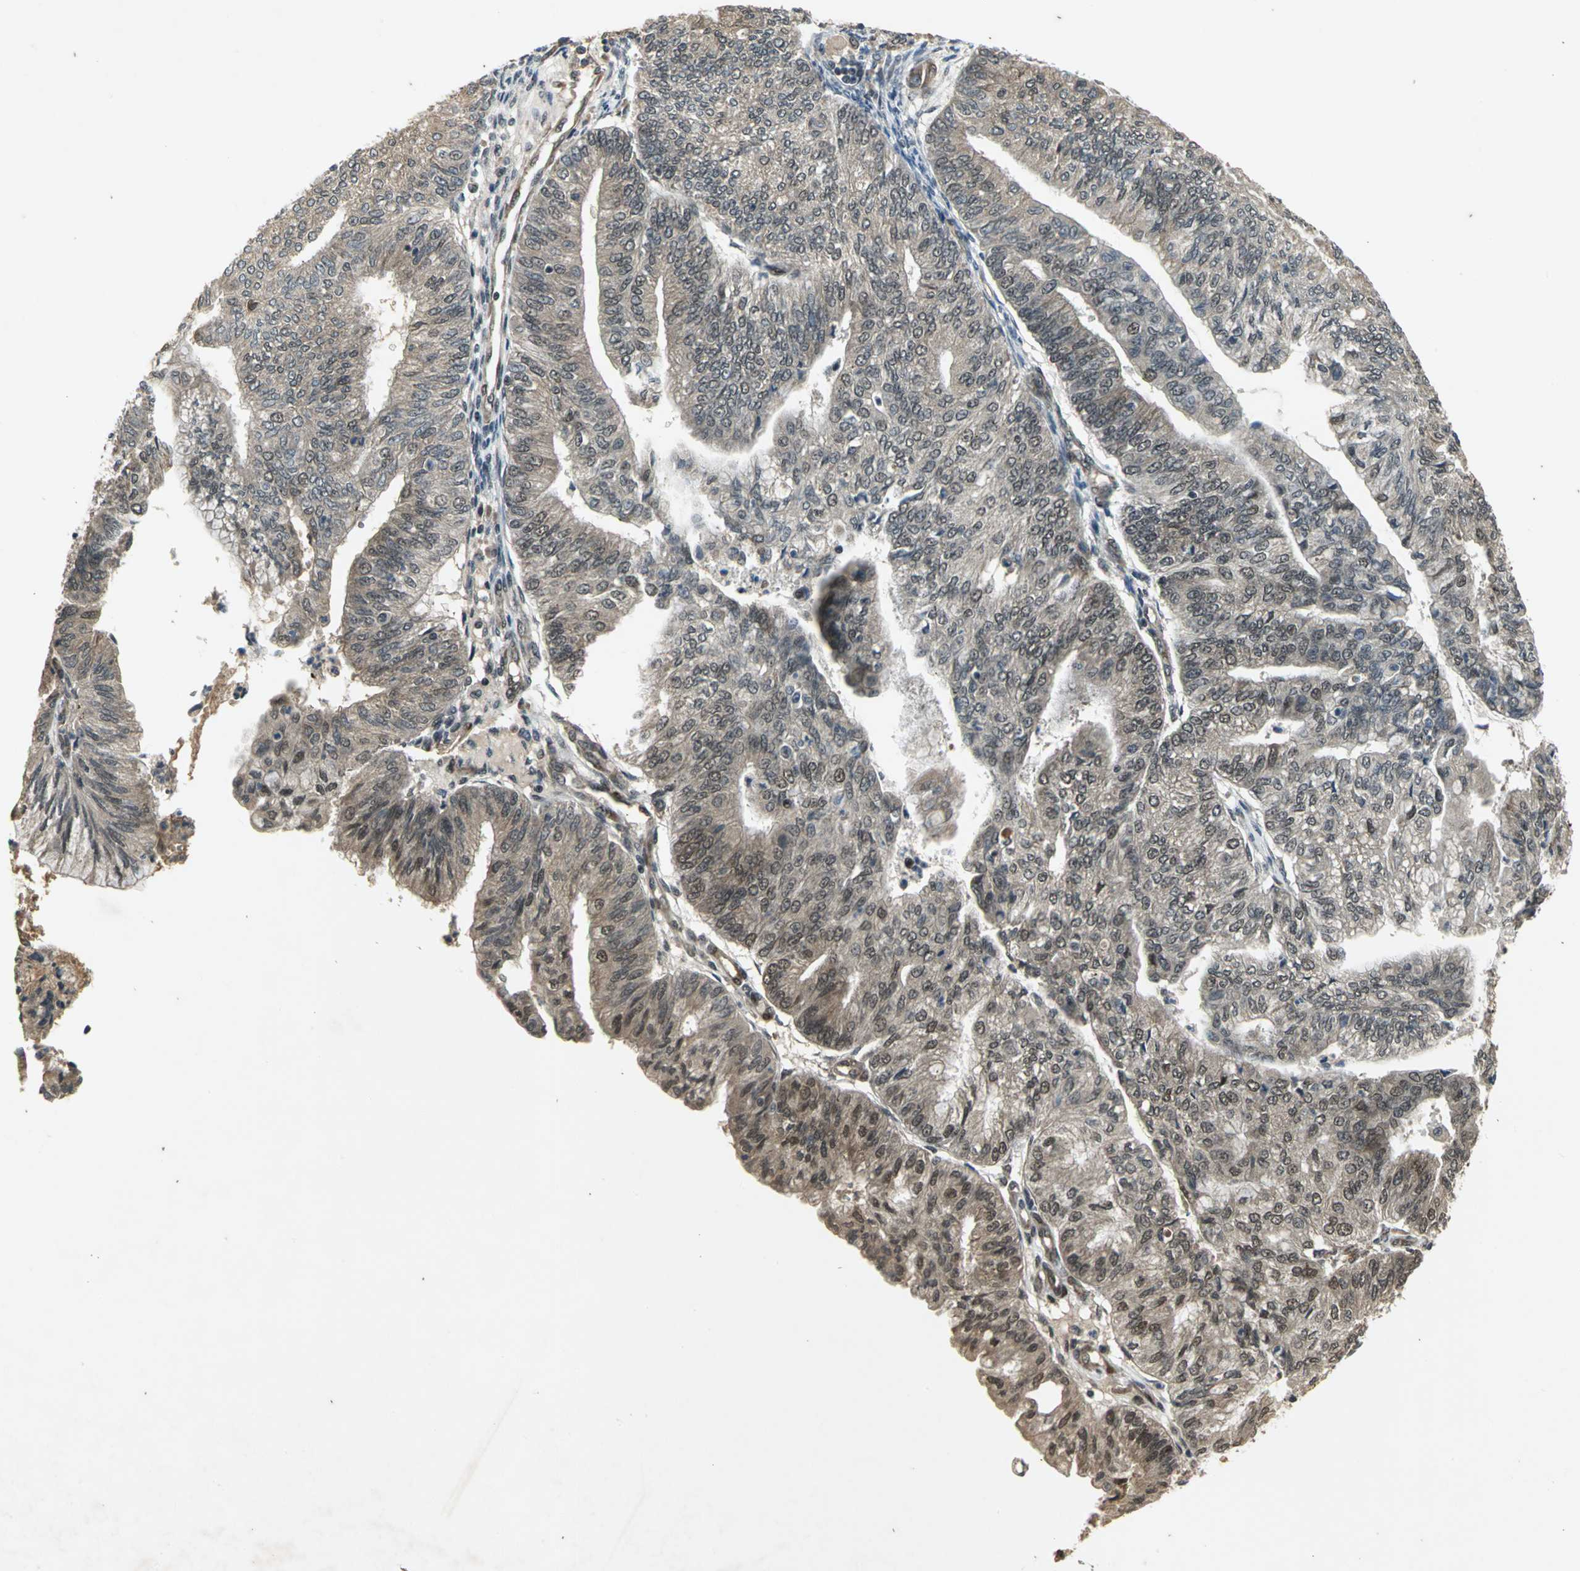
{"staining": {"intensity": "moderate", "quantity": ">75%", "location": "cytoplasmic/membranous"}, "tissue": "endometrial cancer", "cell_type": "Tumor cells", "image_type": "cancer", "snomed": [{"axis": "morphology", "description": "Adenocarcinoma, NOS"}, {"axis": "topography", "description": "Endometrium"}], "caption": "Immunohistochemical staining of adenocarcinoma (endometrial) exhibits moderate cytoplasmic/membranous protein positivity in approximately >75% of tumor cells.", "gene": "NOTCH3", "patient": {"sex": "female", "age": 59}}